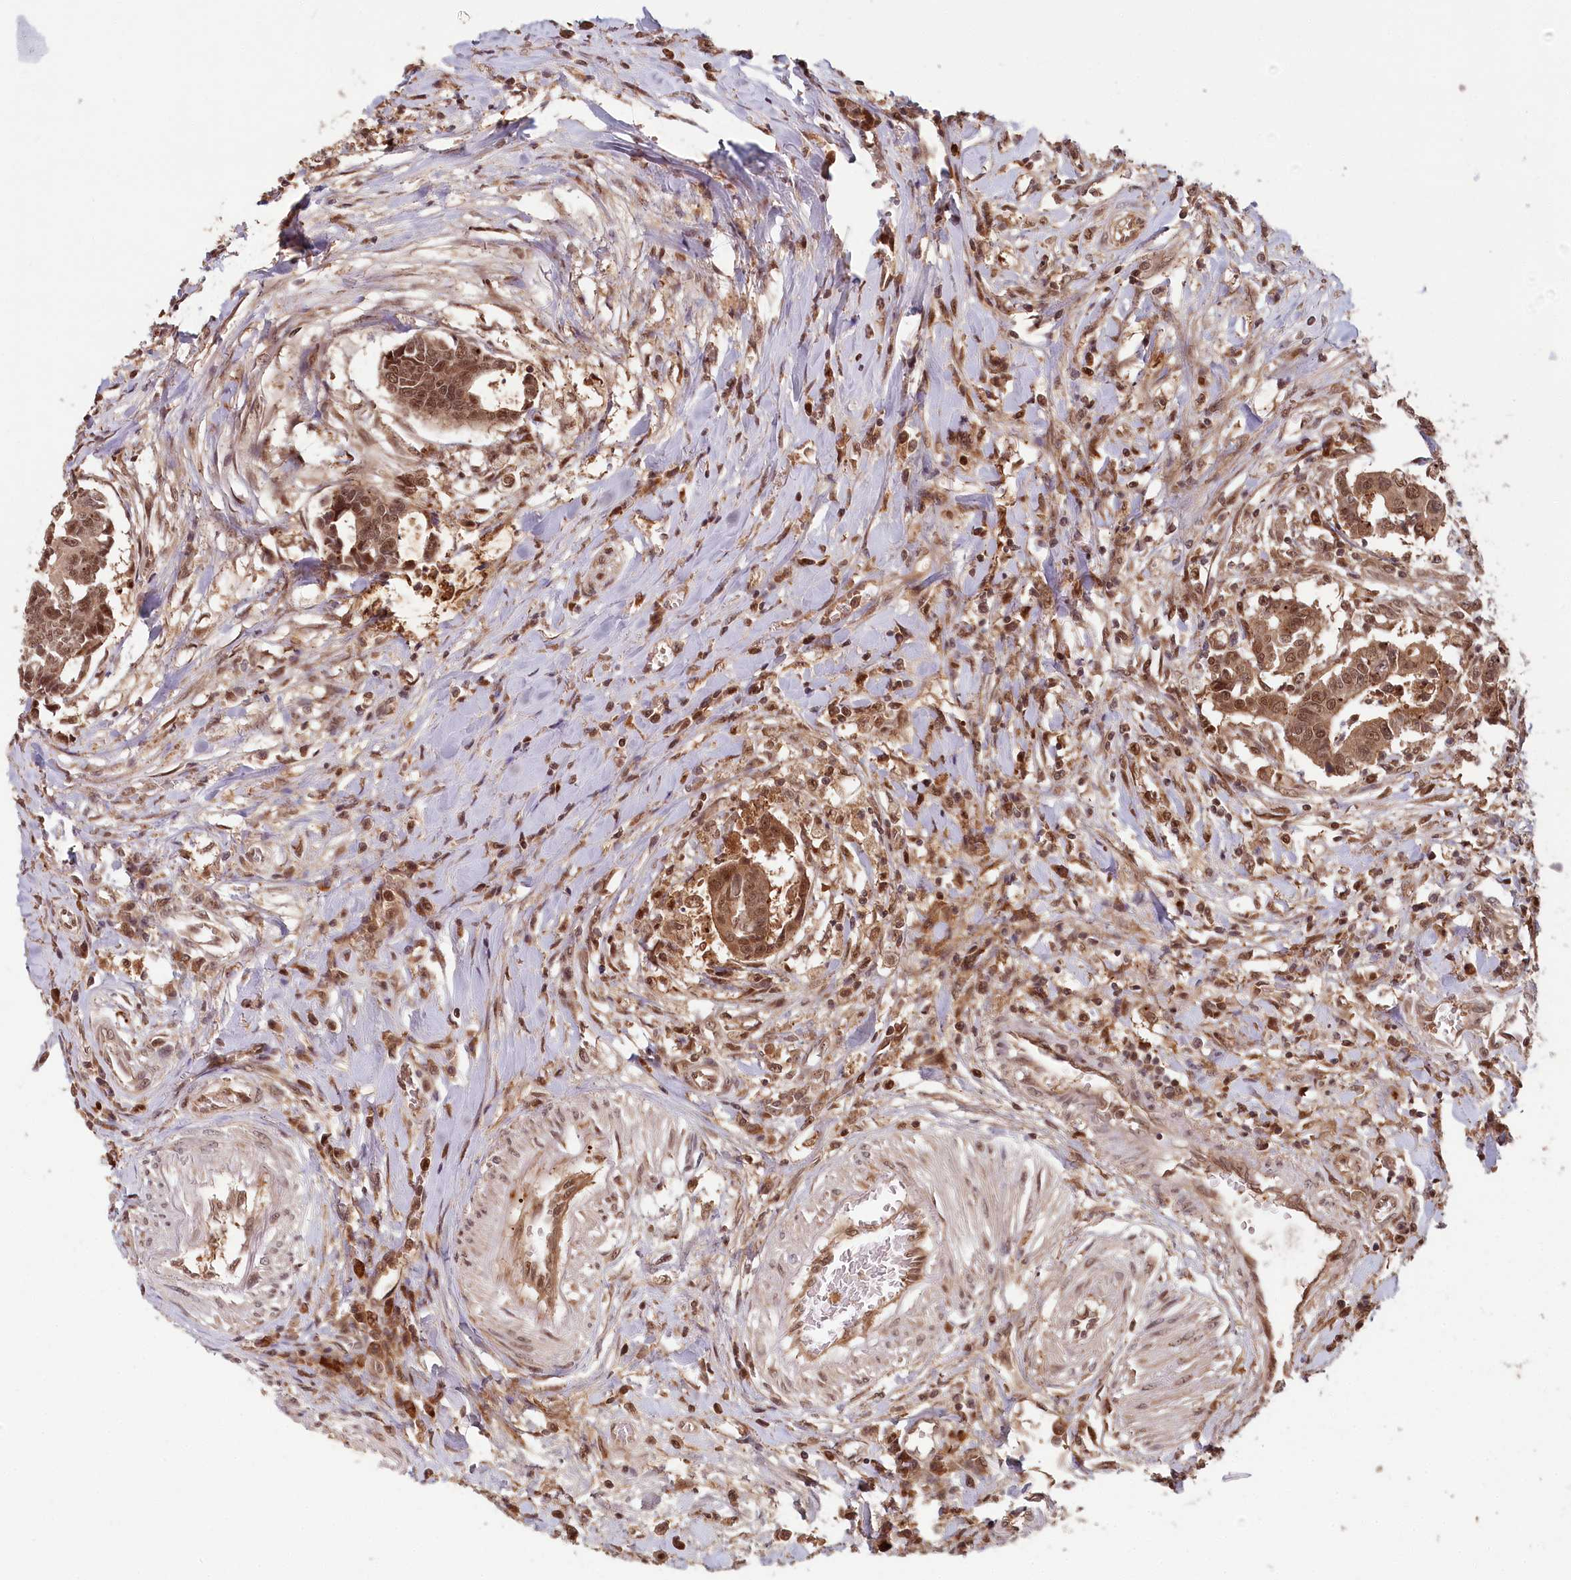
{"staining": {"intensity": "moderate", "quantity": ">75%", "location": "nuclear"}, "tissue": "colorectal cancer", "cell_type": "Tumor cells", "image_type": "cancer", "snomed": [{"axis": "morphology", "description": "Adenocarcinoma, NOS"}, {"axis": "topography", "description": "Rectum"}], "caption": "Moderate nuclear expression for a protein is present in about >75% of tumor cells of colorectal adenocarcinoma using immunohistochemistry (IHC).", "gene": "WAPL", "patient": {"sex": "female", "age": 65}}